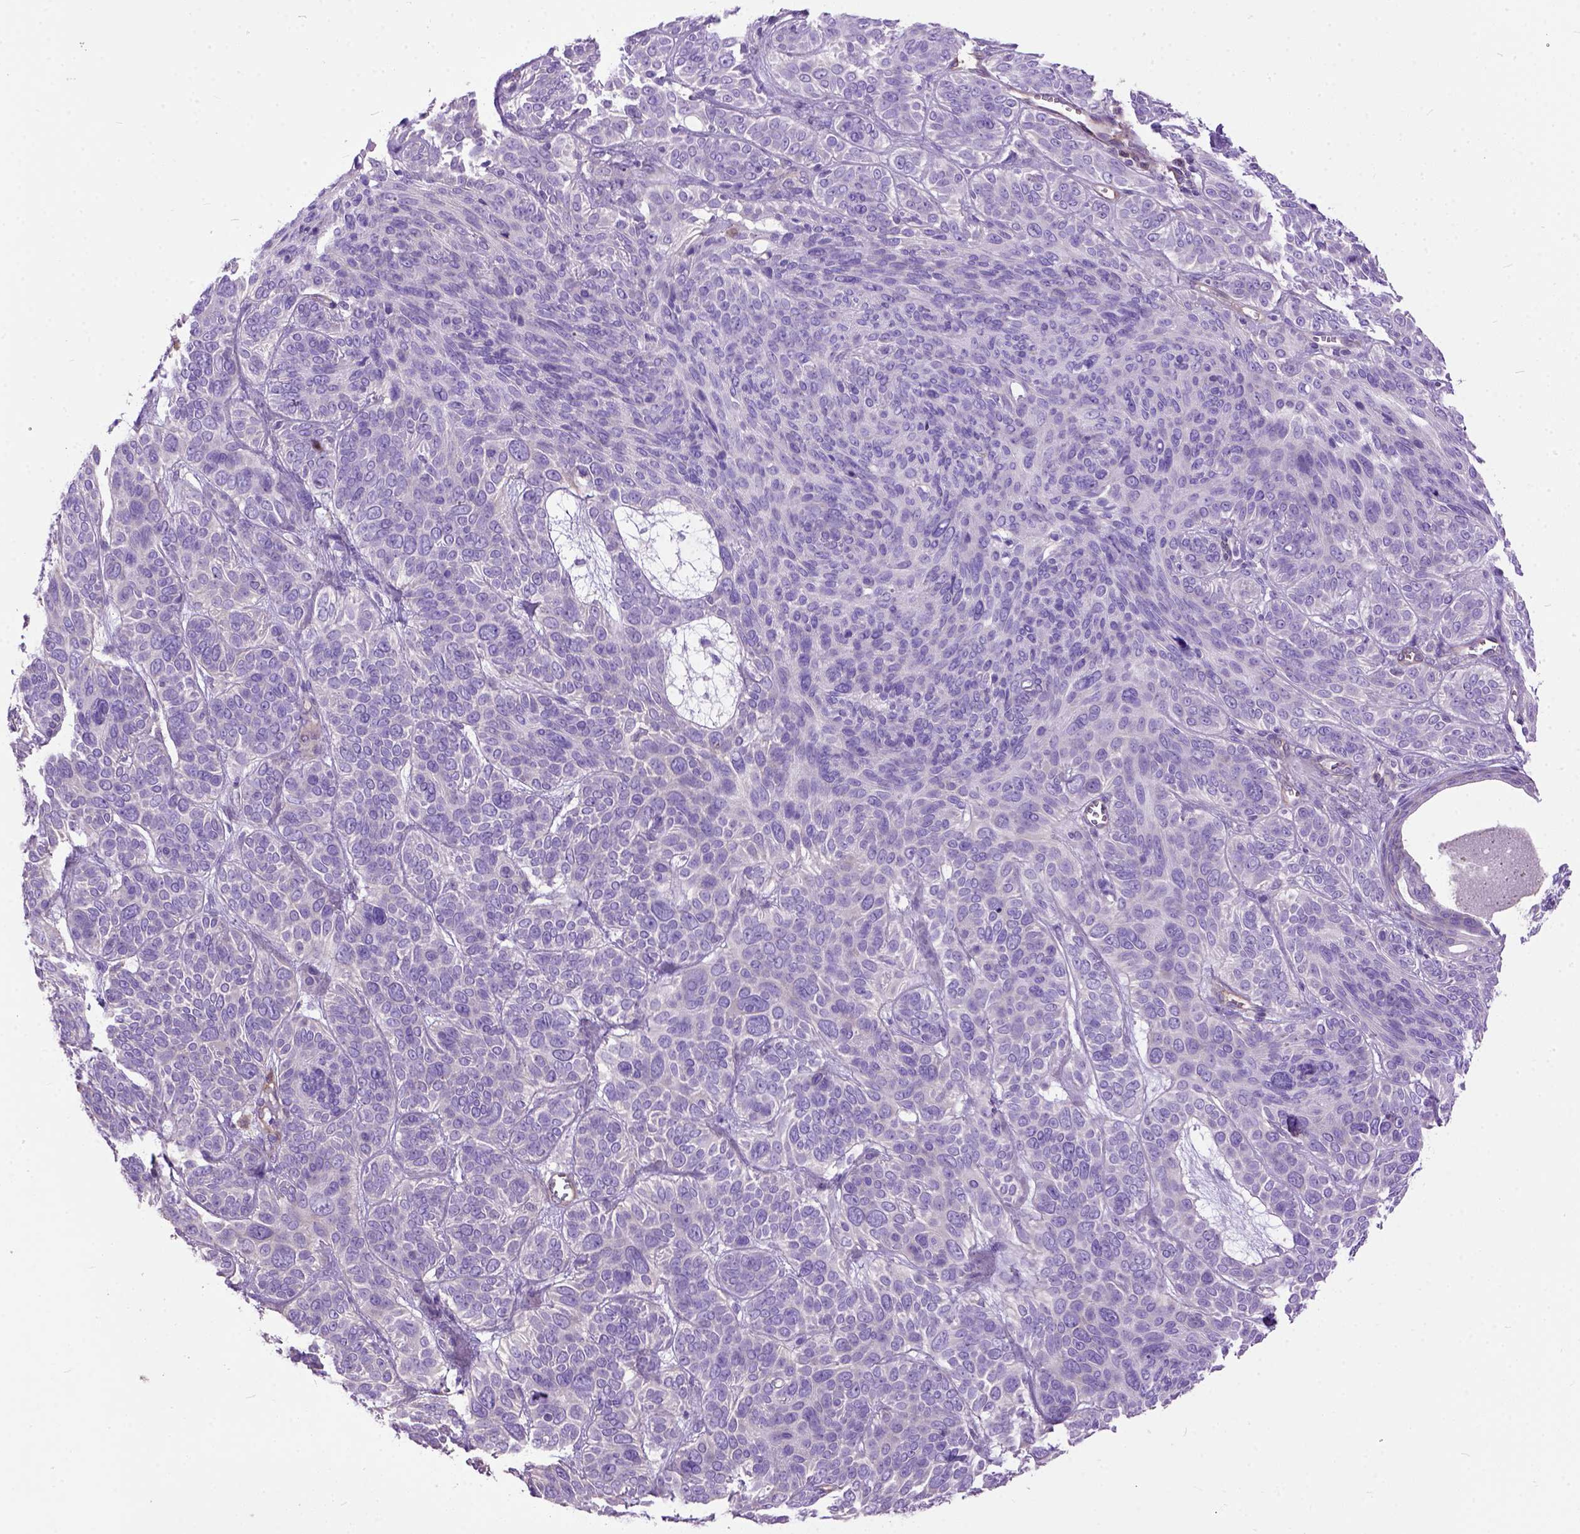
{"staining": {"intensity": "negative", "quantity": "none", "location": "none"}, "tissue": "skin cancer", "cell_type": "Tumor cells", "image_type": "cancer", "snomed": [{"axis": "morphology", "description": "Basal cell carcinoma"}, {"axis": "topography", "description": "Skin"}, {"axis": "topography", "description": "Skin of face"}], "caption": "Skin cancer was stained to show a protein in brown. There is no significant positivity in tumor cells. (DAB immunohistochemistry with hematoxylin counter stain).", "gene": "SEMA4F", "patient": {"sex": "male", "age": 73}}